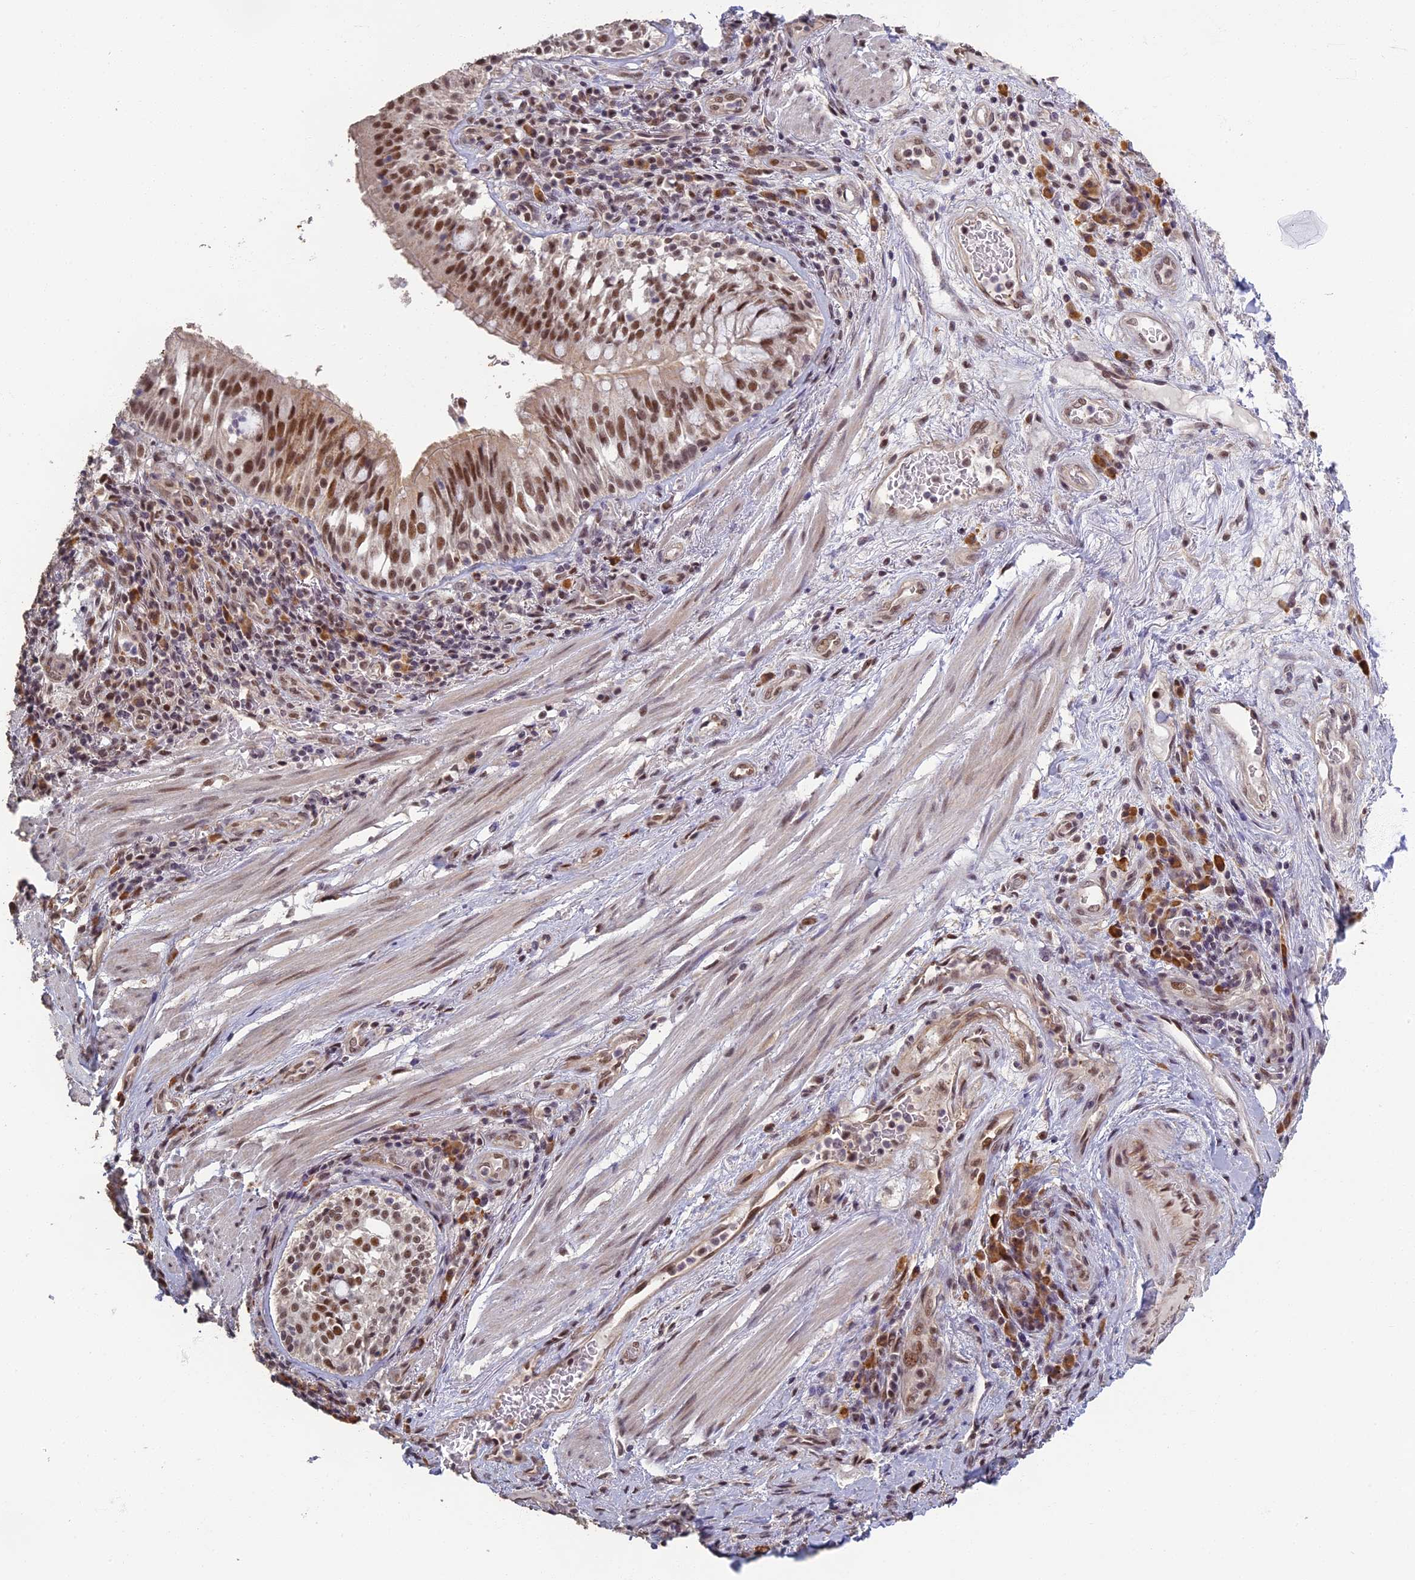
{"staining": {"intensity": "negative", "quantity": "none", "location": "none"}, "tissue": "adipose tissue", "cell_type": "Adipocytes", "image_type": "normal", "snomed": [{"axis": "morphology", "description": "Normal tissue, NOS"}, {"axis": "morphology", "description": "Squamous cell carcinoma, NOS"}, {"axis": "topography", "description": "Bronchus"}, {"axis": "topography", "description": "Lung"}], "caption": "This is an IHC image of unremarkable human adipose tissue. There is no staining in adipocytes.", "gene": "MORF4L1", "patient": {"sex": "male", "age": 64}}